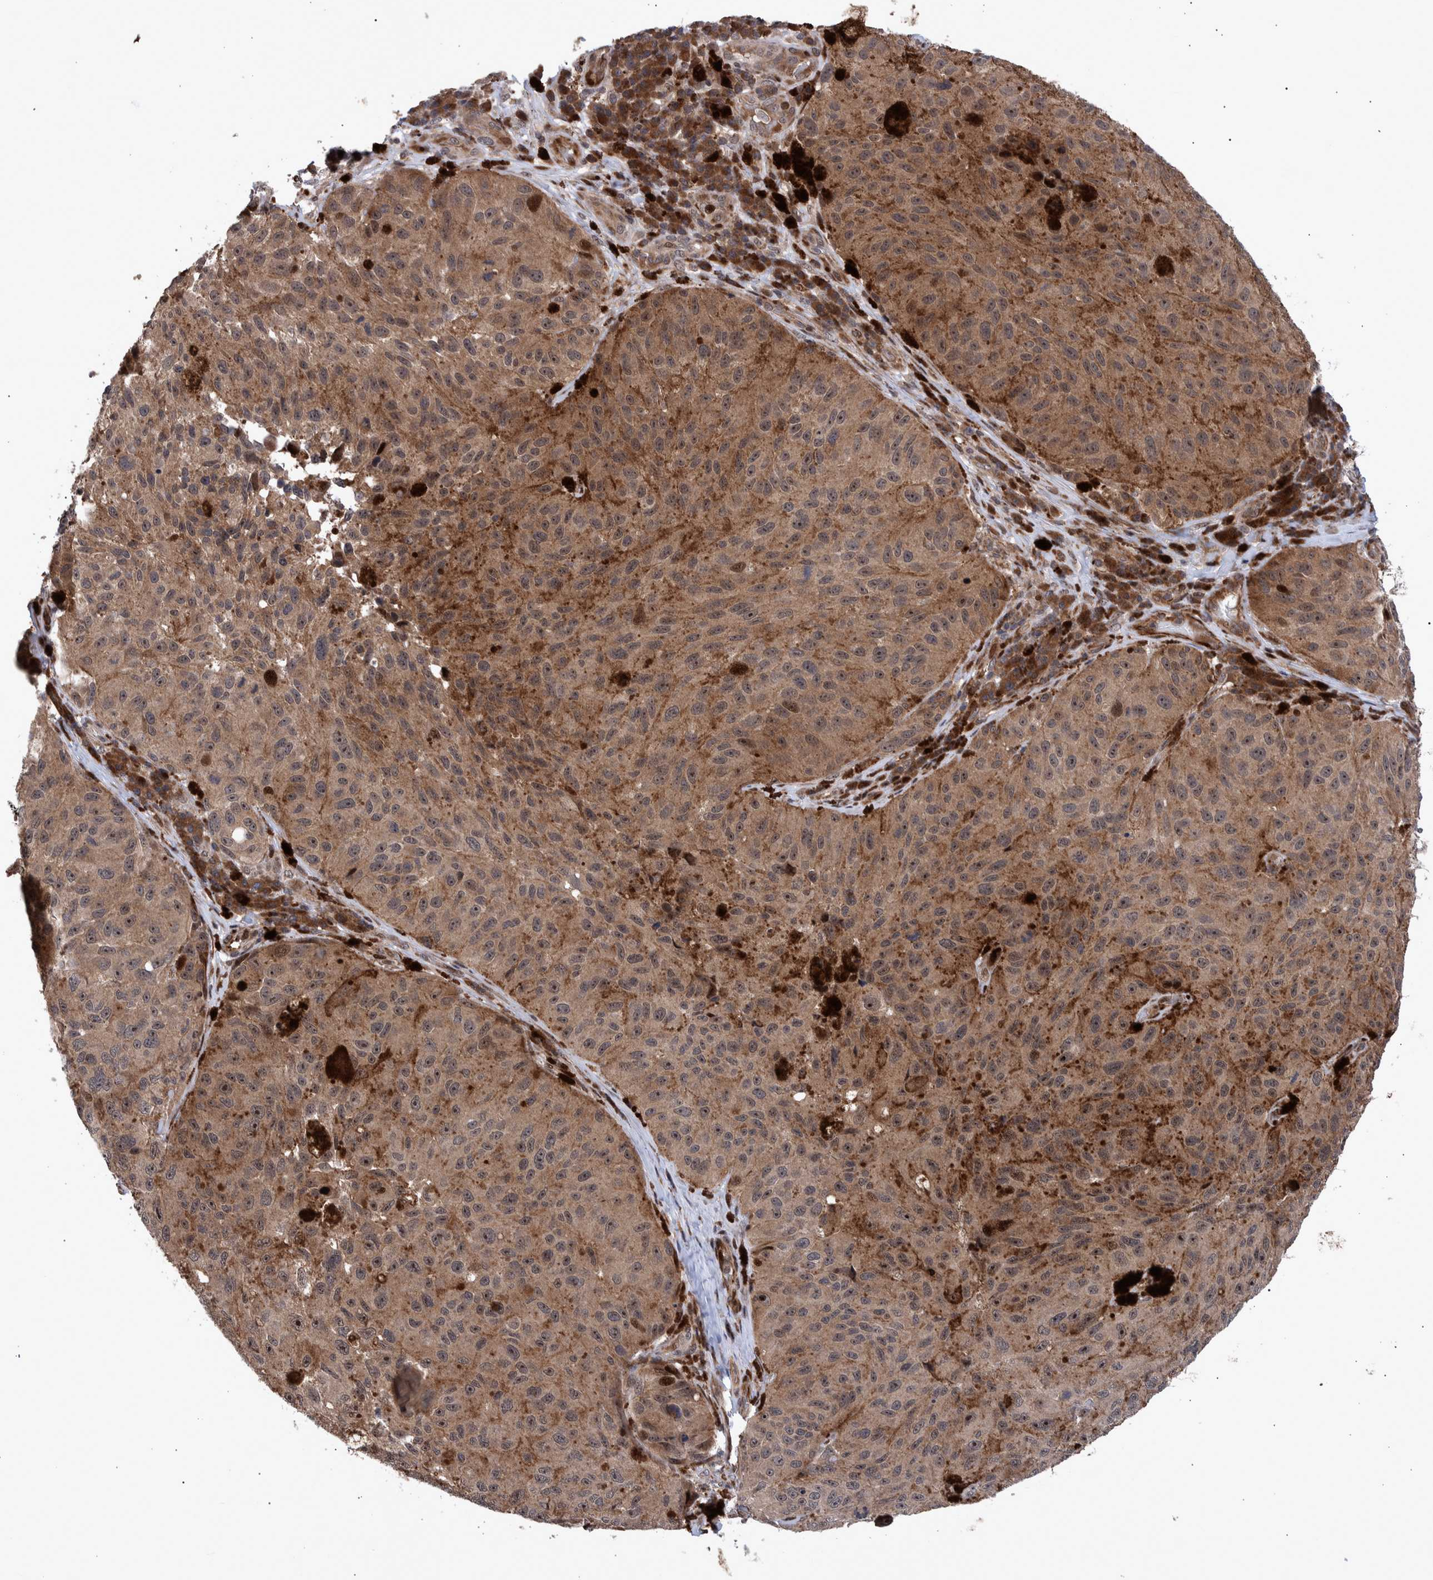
{"staining": {"intensity": "moderate", "quantity": ">75%", "location": "cytoplasmic/membranous"}, "tissue": "melanoma", "cell_type": "Tumor cells", "image_type": "cancer", "snomed": [{"axis": "morphology", "description": "Malignant melanoma, NOS"}, {"axis": "topography", "description": "Skin"}], "caption": "Protein staining of malignant melanoma tissue reveals moderate cytoplasmic/membranous expression in about >75% of tumor cells.", "gene": "SHISA6", "patient": {"sex": "female", "age": 73}}